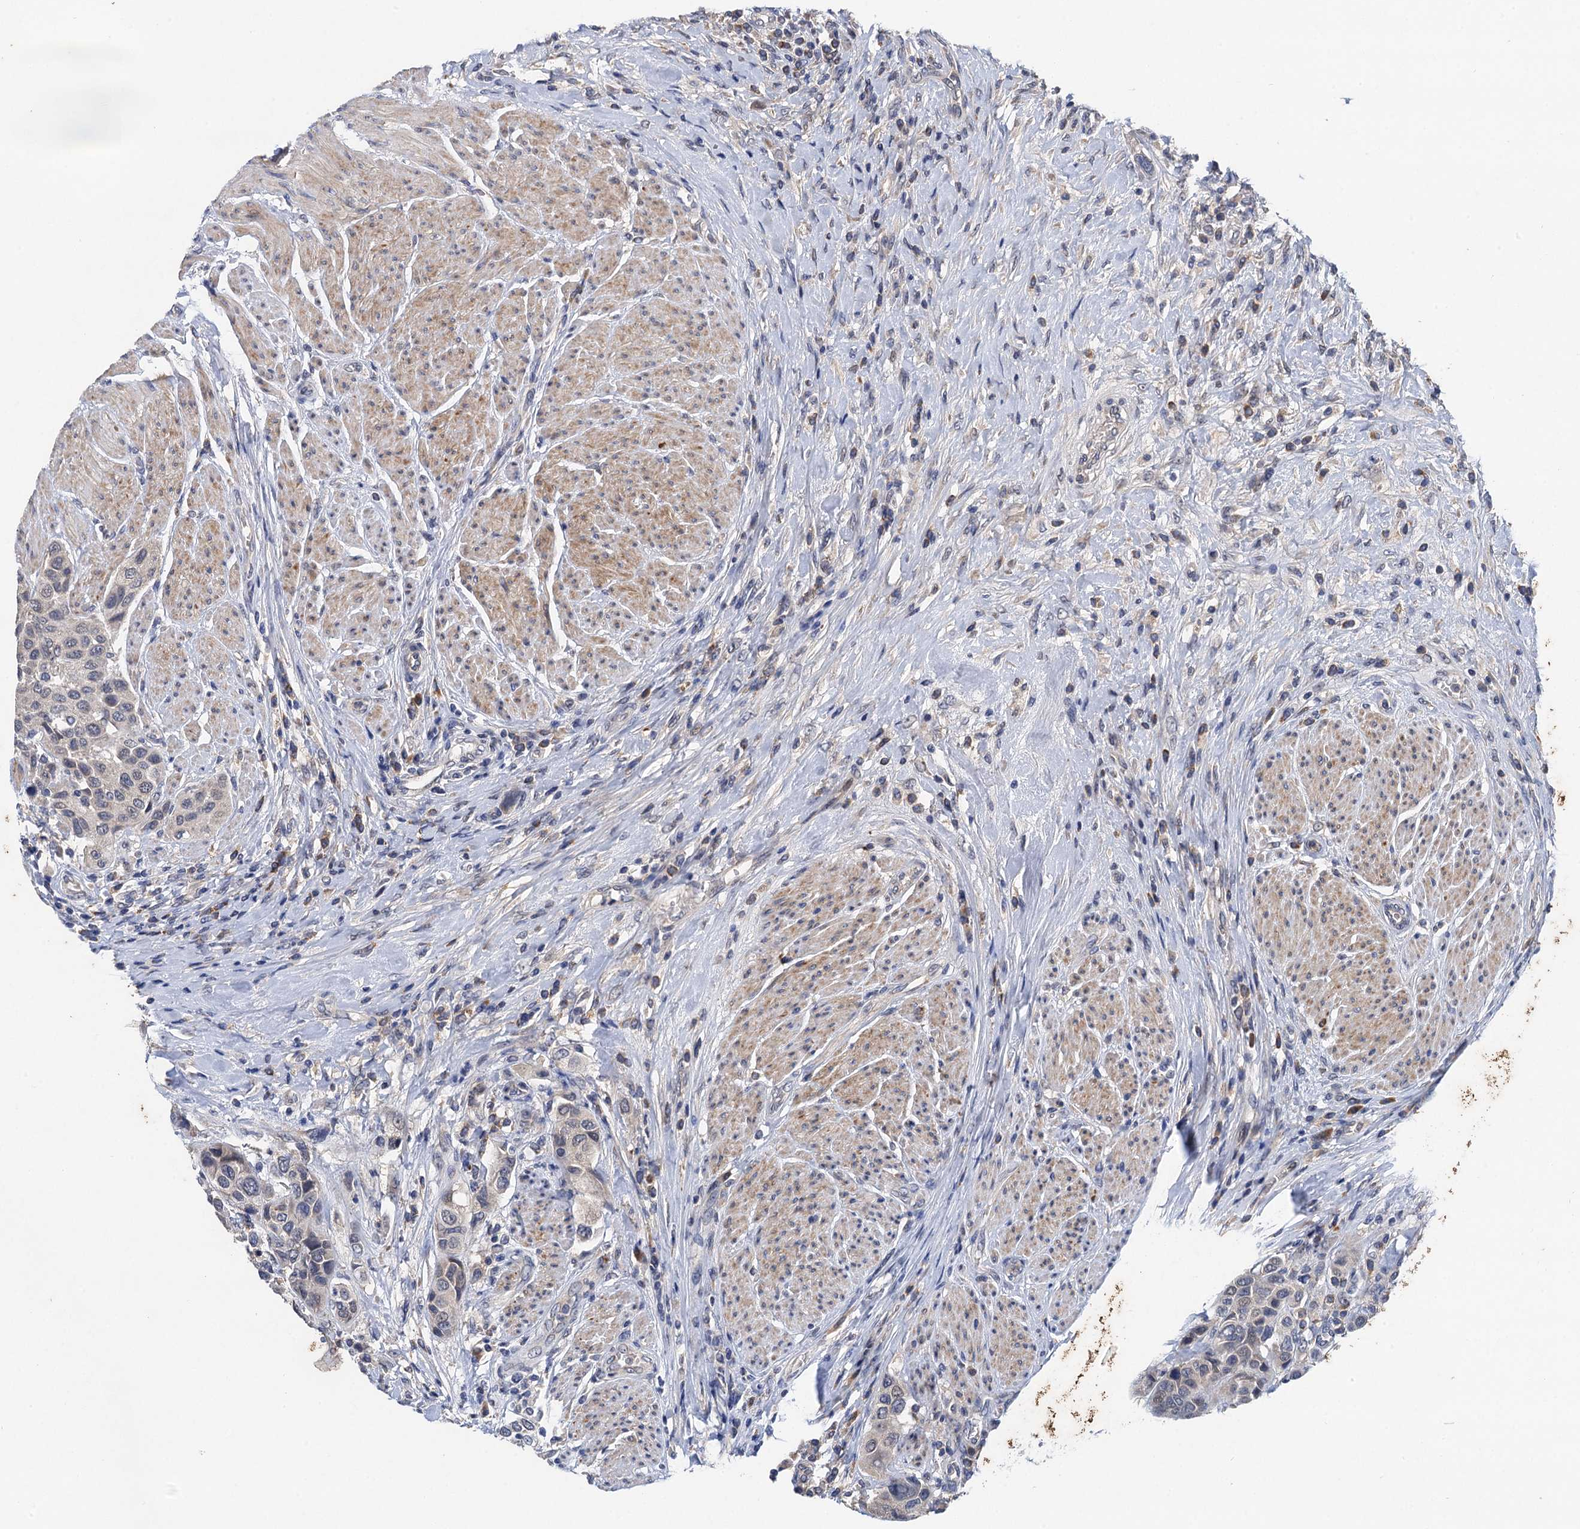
{"staining": {"intensity": "negative", "quantity": "none", "location": "none"}, "tissue": "urothelial cancer", "cell_type": "Tumor cells", "image_type": "cancer", "snomed": [{"axis": "morphology", "description": "Urothelial carcinoma, High grade"}, {"axis": "topography", "description": "Urinary bladder"}], "caption": "Photomicrograph shows no protein expression in tumor cells of high-grade urothelial carcinoma tissue. (Immunohistochemistry (ihc), brightfield microscopy, high magnification).", "gene": "TMEM39B", "patient": {"sex": "male", "age": 50}}